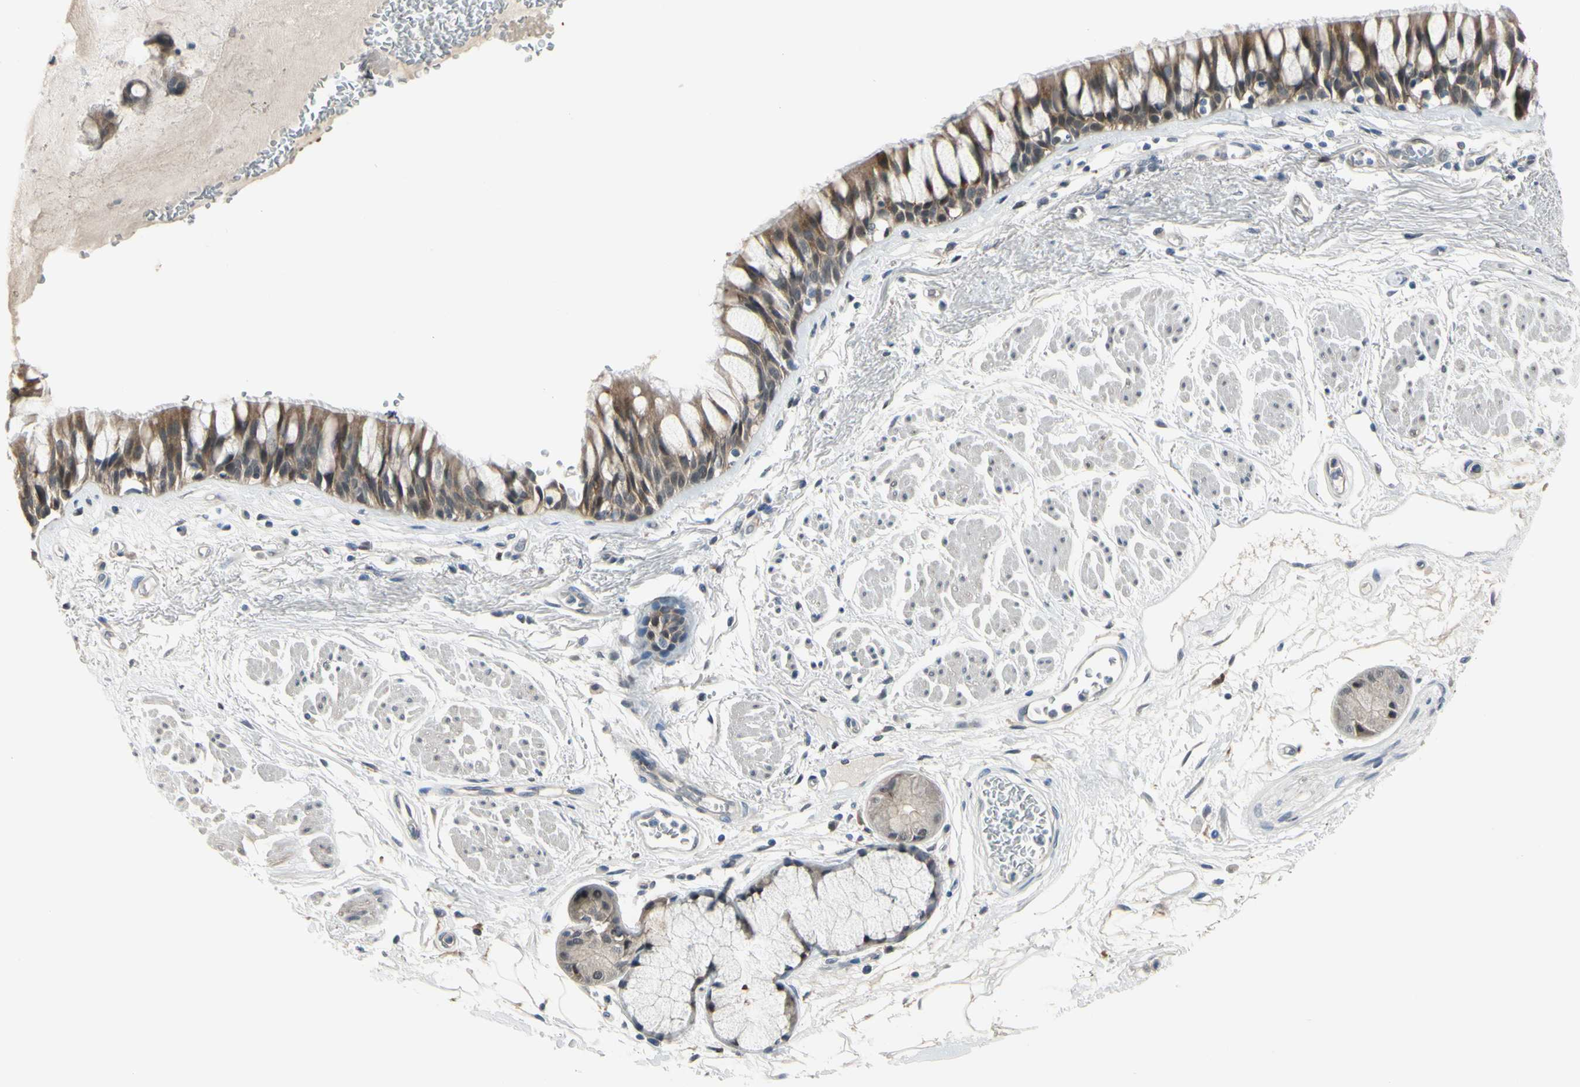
{"staining": {"intensity": "moderate", "quantity": ">75%", "location": "cytoplasmic/membranous"}, "tissue": "bronchus", "cell_type": "Respiratory epithelial cells", "image_type": "normal", "snomed": [{"axis": "morphology", "description": "Normal tissue, NOS"}, {"axis": "topography", "description": "Bronchus"}], "caption": "DAB (3,3'-diaminobenzidine) immunohistochemical staining of normal bronchus exhibits moderate cytoplasmic/membranous protein positivity in approximately >75% of respiratory epithelial cells. (DAB (3,3'-diaminobenzidine) IHC, brown staining for protein, blue staining for nuclei).", "gene": "HSPA4", "patient": {"sex": "male", "age": 66}}